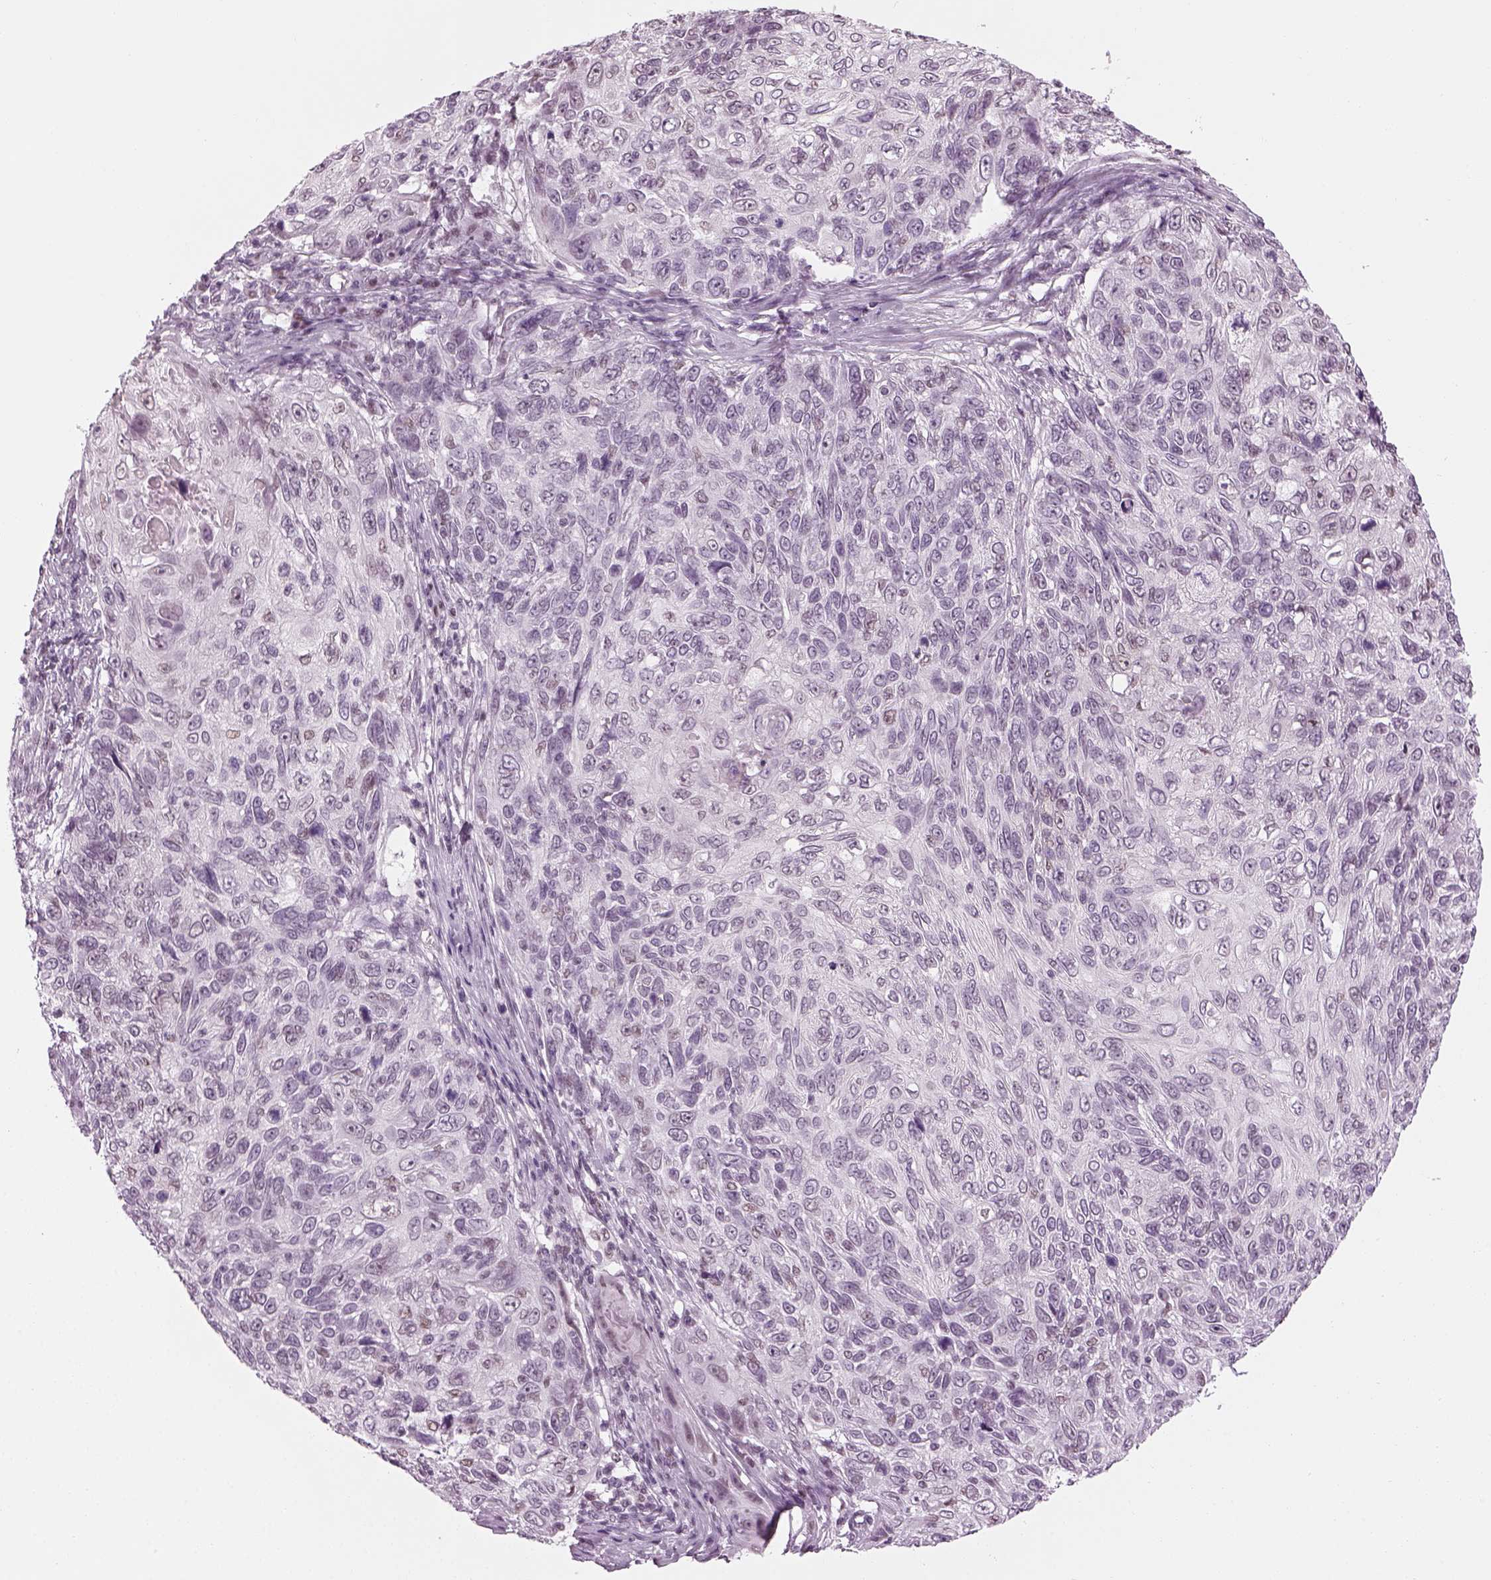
{"staining": {"intensity": "weak", "quantity": "<25%", "location": "nuclear"}, "tissue": "skin cancer", "cell_type": "Tumor cells", "image_type": "cancer", "snomed": [{"axis": "morphology", "description": "Squamous cell carcinoma, NOS"}, {"axis": "topography", "description": "Skin"}], "caption": "Histopathology image shows no protein staining in tumor cells of squamous cell carcinoma (skin) tissue.", "gene": "KCNG2", "patient": {"sex": "male", "age": 92}}